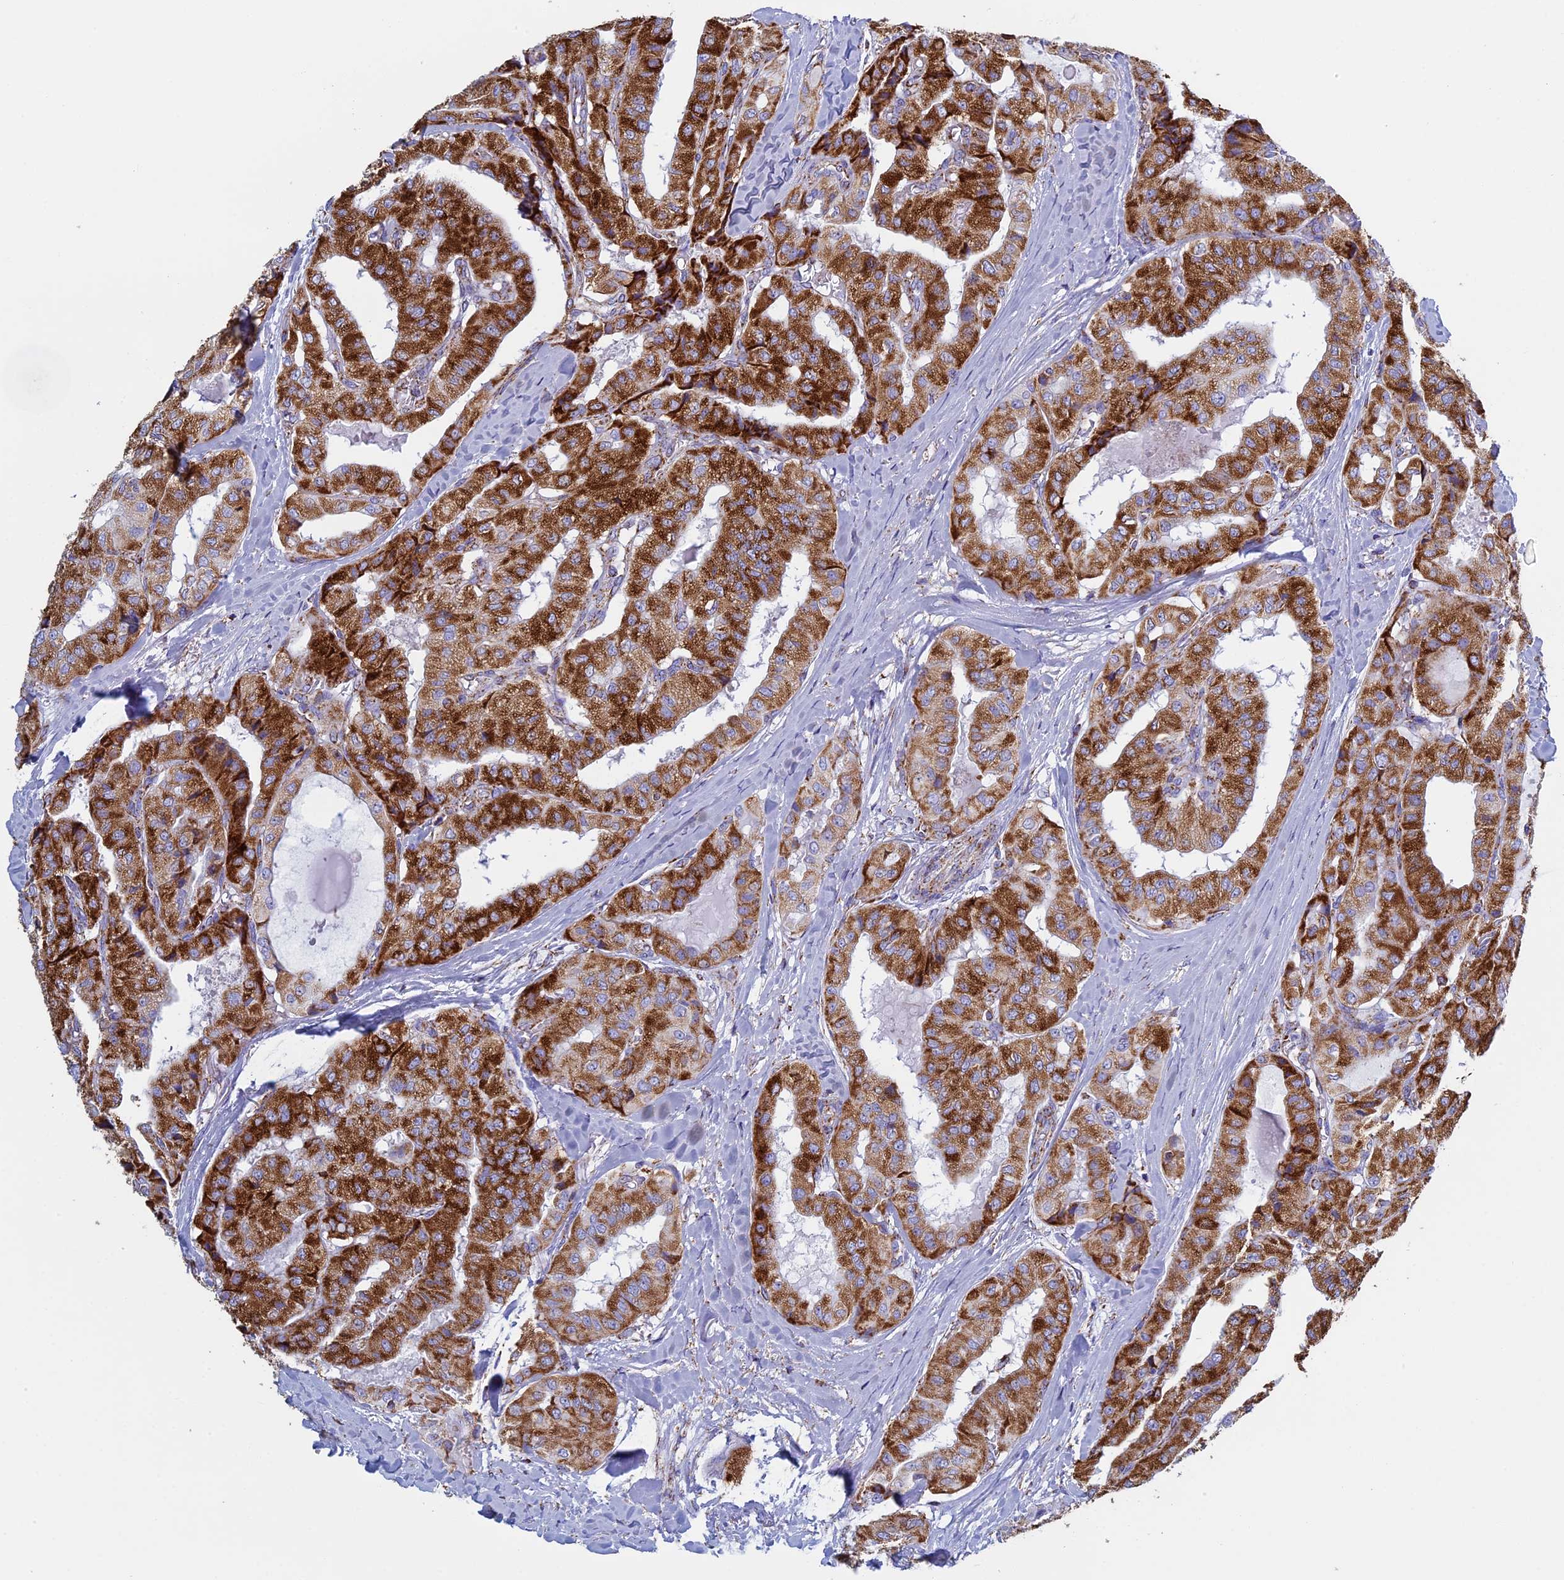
{"staining": {"intensity": "strong", "quantity": ">75%", "location": "cytoplasmic/membranous"}, "tissue": "thyroid cancer", "cell_type": "Tumor cells", "image_type": "cancer", "snomed": [{"axis": "morphology", "description": "Papillary adenocarcinoma, NOS"}, {"axis": "topography", "description": "Thyroid gland"}], "caption": "A high amount of strong cytoplasmic/membranous positivity is identified in approximately >75% of tumor cells in thyroid papillary adenocarcinoma tissue.", "gene": "UQCRFS1", "patient": {"sex": "female", "age": 59}}